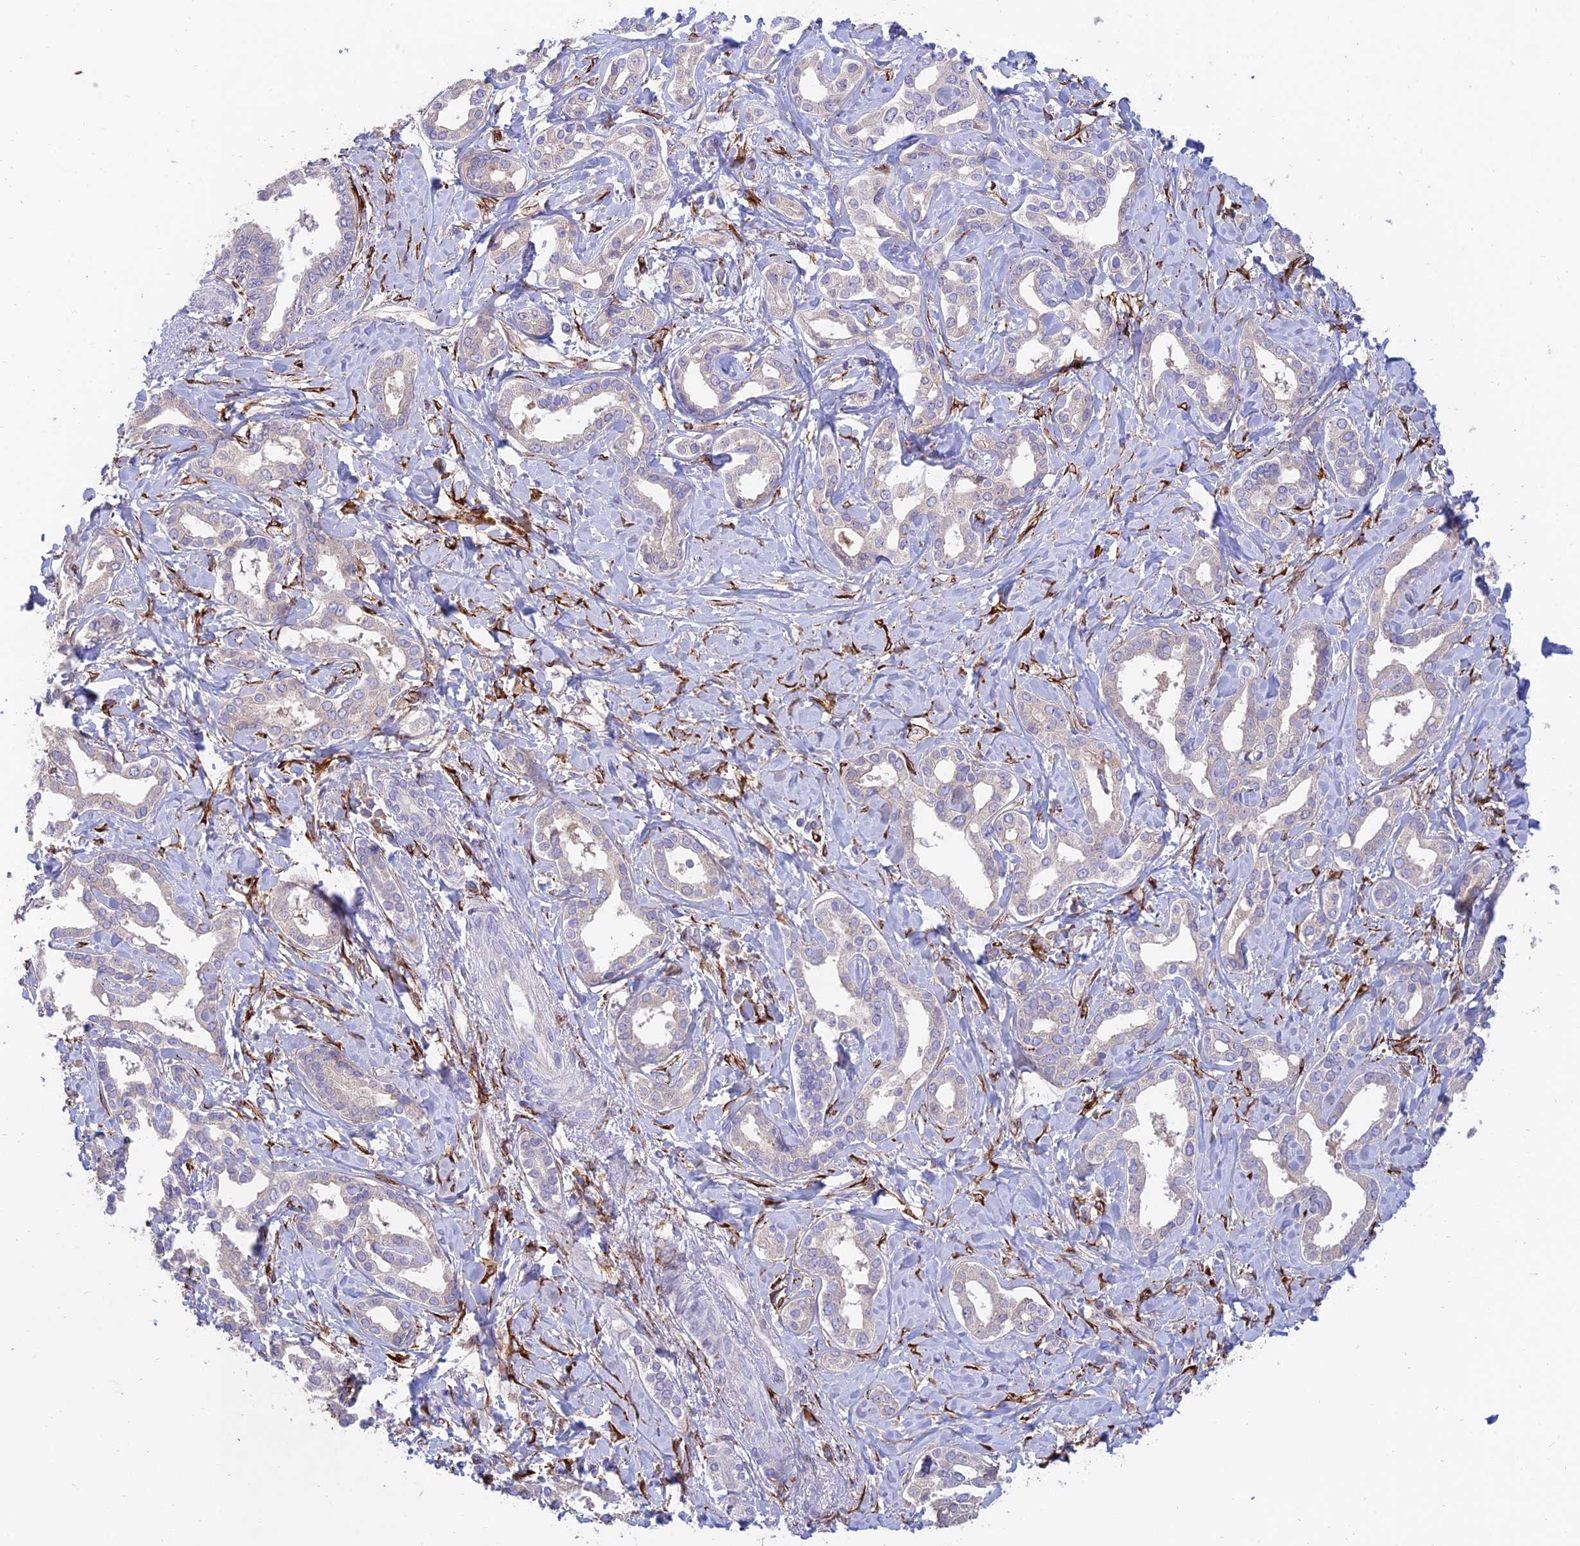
{"staining": {"intensity": "negative", "quantity": "none", "location": "none"}, "tissue": "liver cancer", "cell_type": "Tumor cells", "image_type": "cancer", "snomed": [{"axis": "morphology", "description": "Cholangiocarcinoma"}, {"axis": "topography", "description": "Liver"}], "caption": "Immunohistochemistry (IHC) micrograph of neoplastic tissue: cholangiocarcinoma (liver) stained with DAB reveals no significant protein positivity in tumor cells.", "gene": "RCN3", "patient": {"sex": "female", "age": 77}}